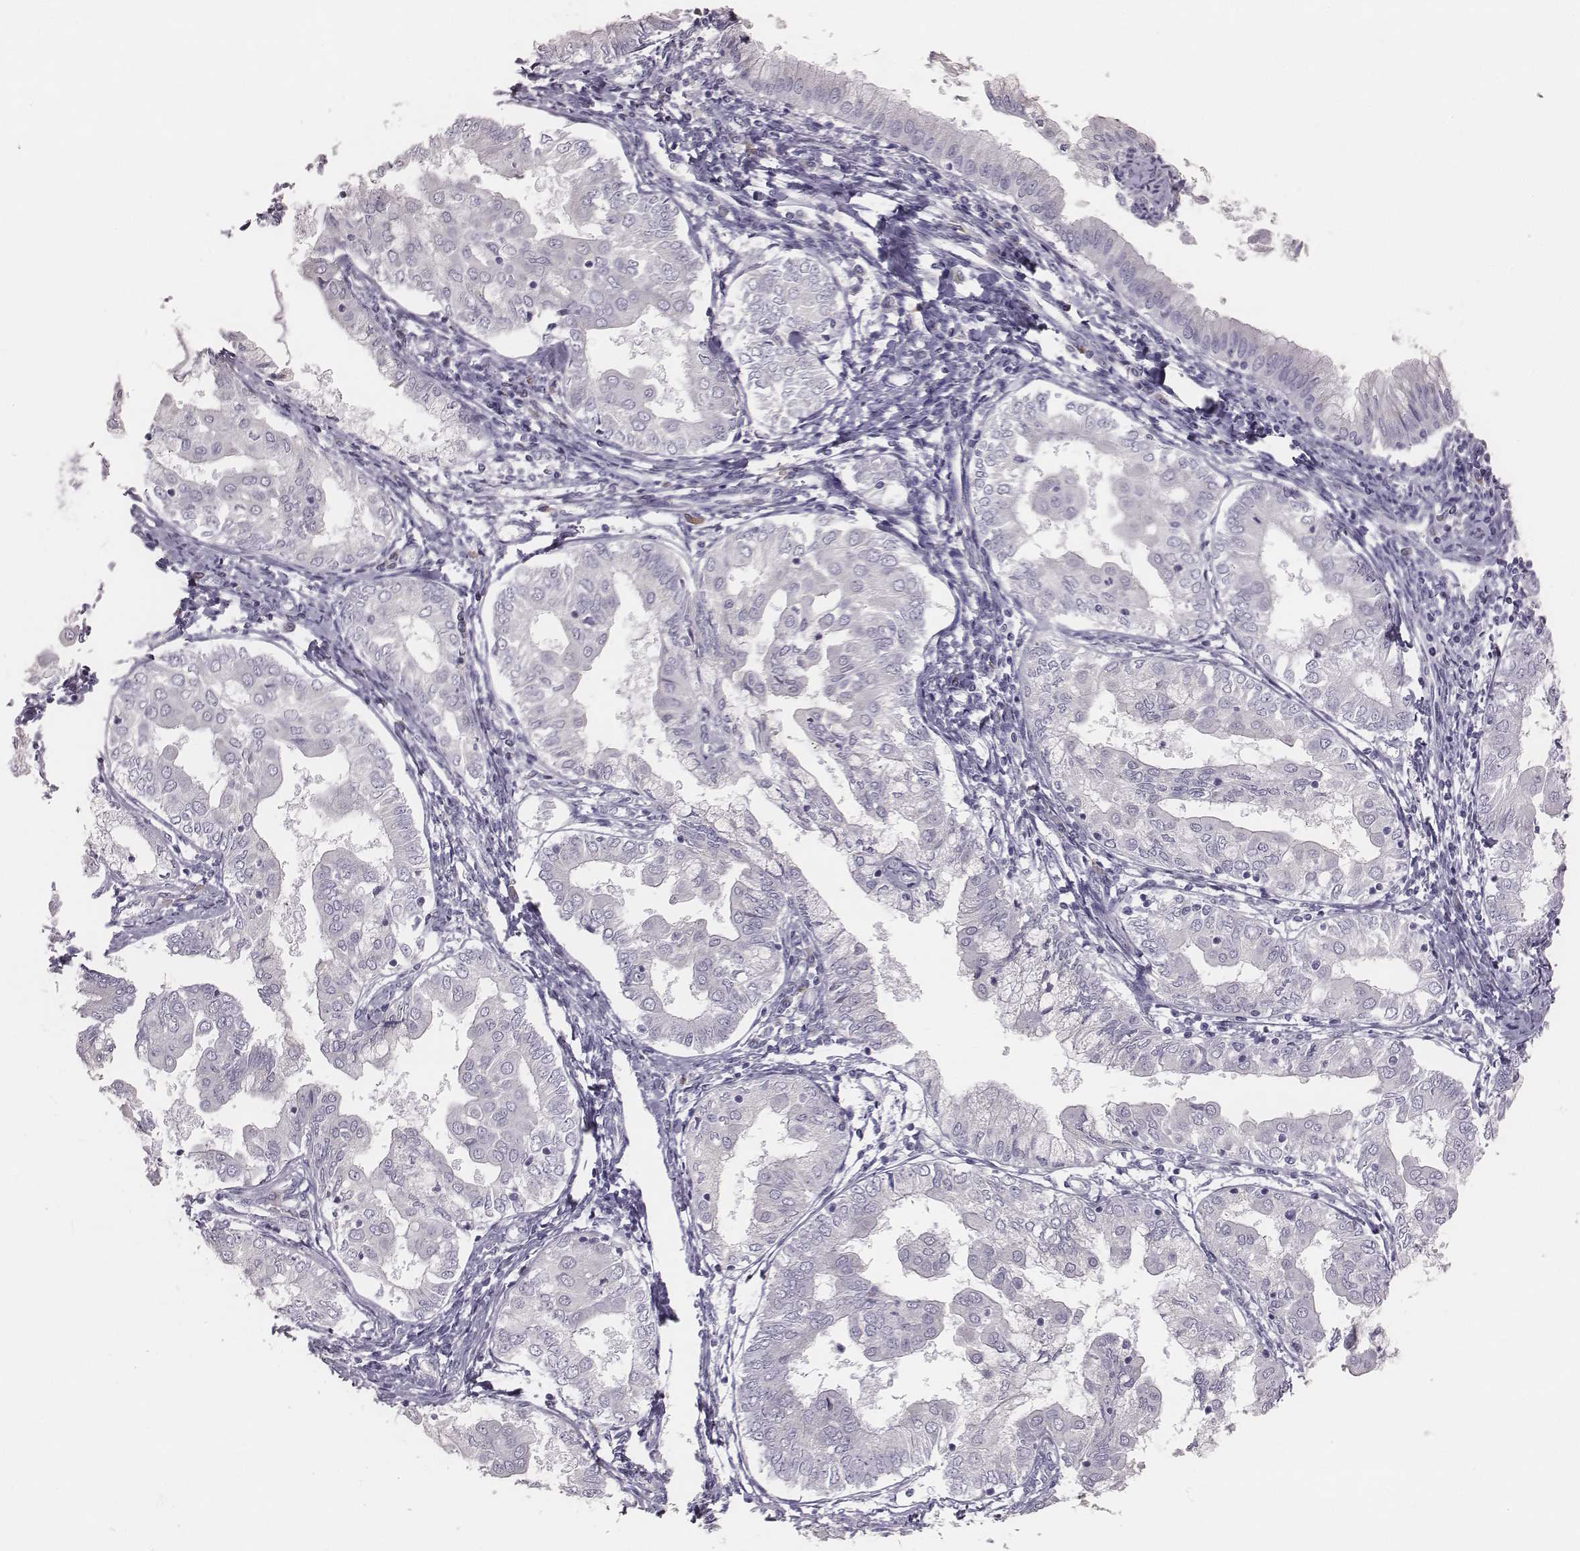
{"staining": {"intensity": "negative", "quantity": "none", "location": "none"}, "tissue": "endometrial cancer", "cell_type": "Tumor cells", "image_type": "cancer", "snomed": [{"axis": "morphology", "description": "Adenocarcinoma, NOS"}, {"axis": "topography", "description": "Endometrium"}], "caption": "Protein analysis of adenocarcinoma (endometrial) demonstrates no significant staining in tumor cells.", "gene": "C6orf58", "patient": {"sex": "female", "age": 68}}